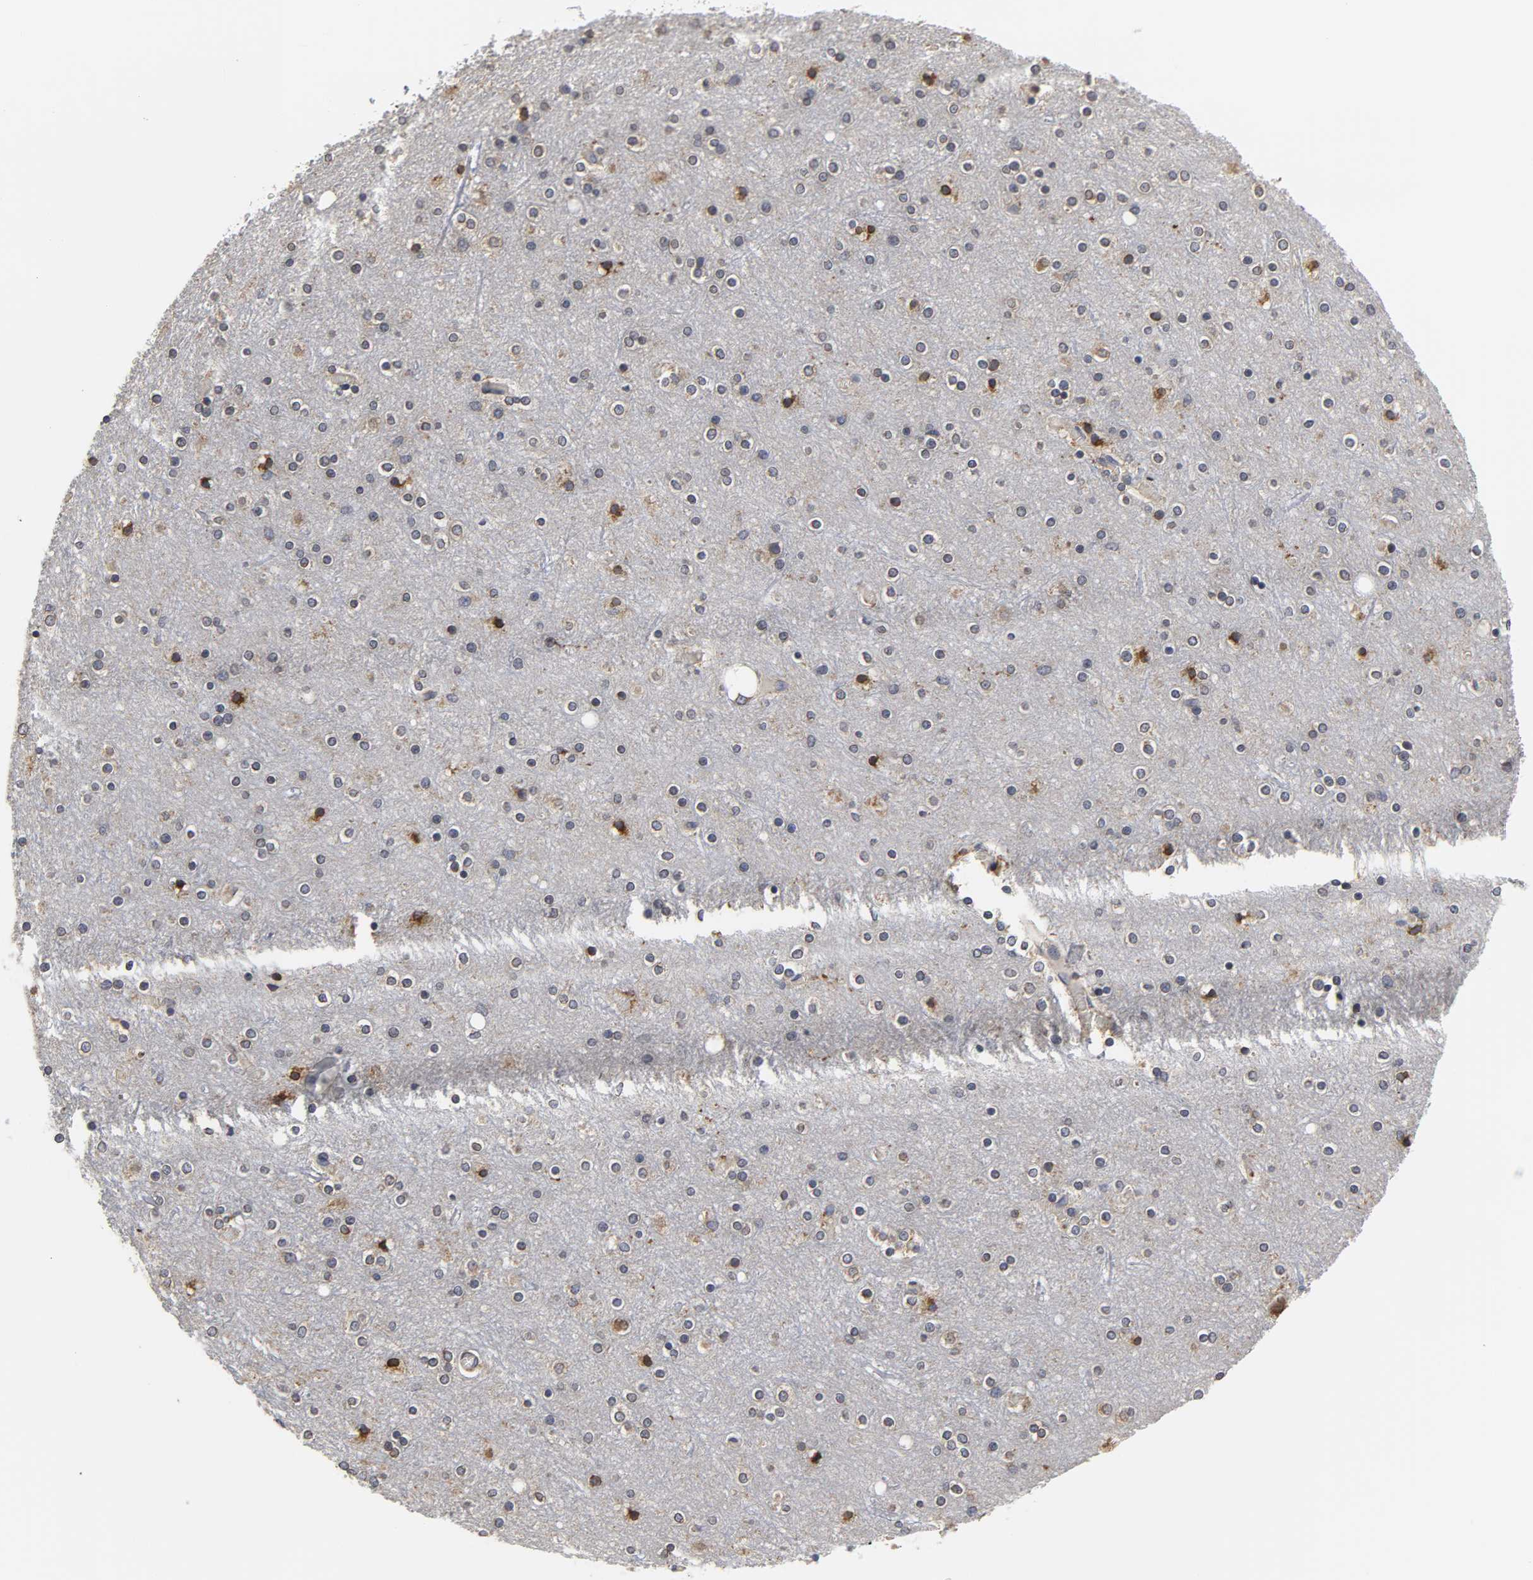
{"staining": {"intensity": "negative", "quantity": "none", "location": "none"}, "tissue": "cerebral cortex", "cell_type": "Endothelial cells", "image_type": "normal", "snomed": [{"axis": "morphology", "description": "Normal tissue, NOS"}, {"axis": "topography", "description": "Cerebral cortex"}], "caption": "Immunohistochemistry histopathology image of benign cerebral cortex stained for a protein (brown), which exhibits no staining in endothelial cells.", "gene": "HCK", "patient": {"sex": "female", "age": 54}}